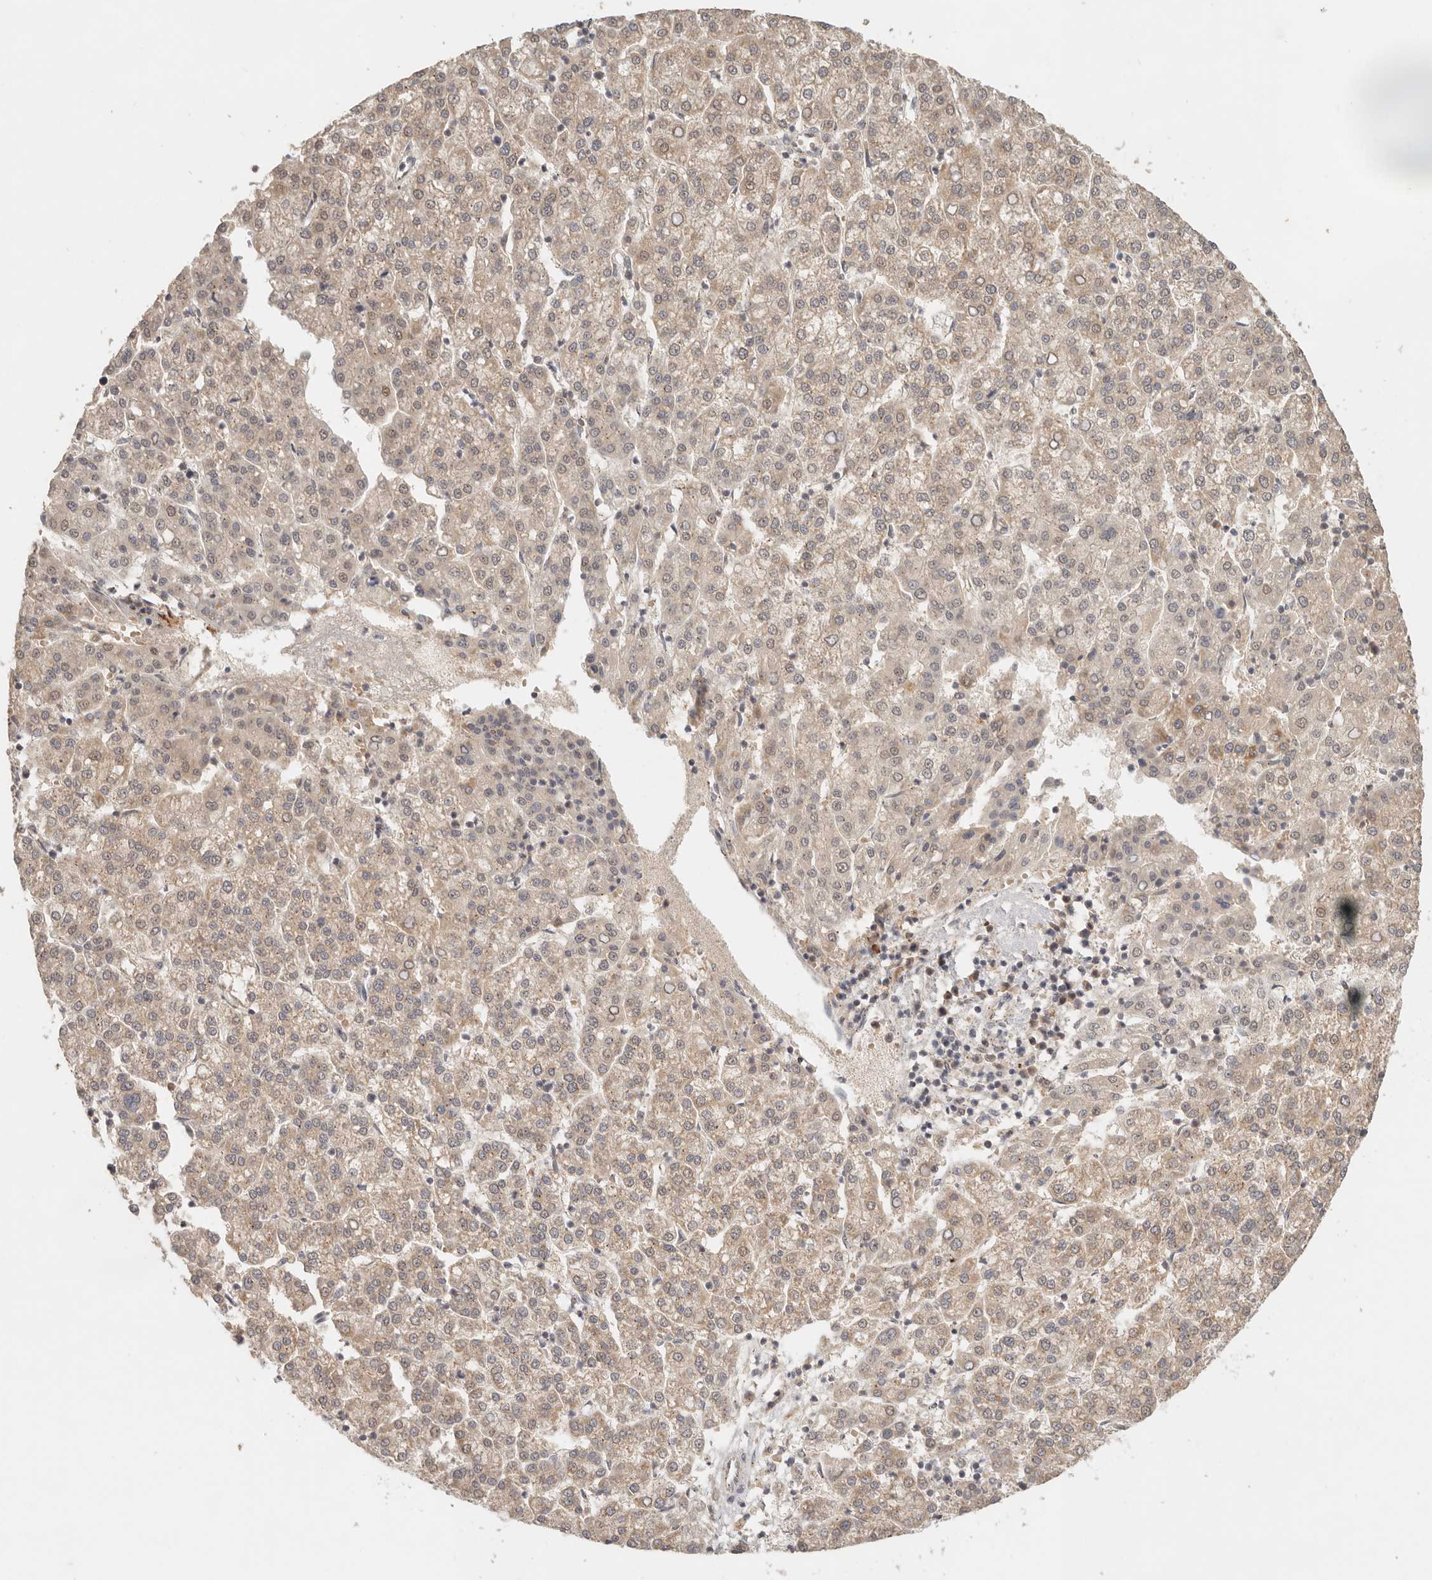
{"staining": {"intensity": "weak", "quantity": ">75%", "location": "cytoplasmic/membranous"}, "tissue": "liver cancer", "cell_type": "Tumor cells", "image_type": "cancer", "snomed": [{"axis": "morphology", "description": "Carcinoma, Hepatocellular, NOS"}, {"axis": "topography", "description": "Liver"}], "caption": "Immunohistochemistry (IHC) histopathology image of neoplastic tissue: hepatocellular carcinoma (liver) stained using IHC reveals low levels of weak protein expression localized specifically in the cytoplasmic/membranous of tumor cells, appearing as a cytoplasmic/membranous brown color.", "gene": "LMO4", "patient": {"sex": "female", "age": 58}}